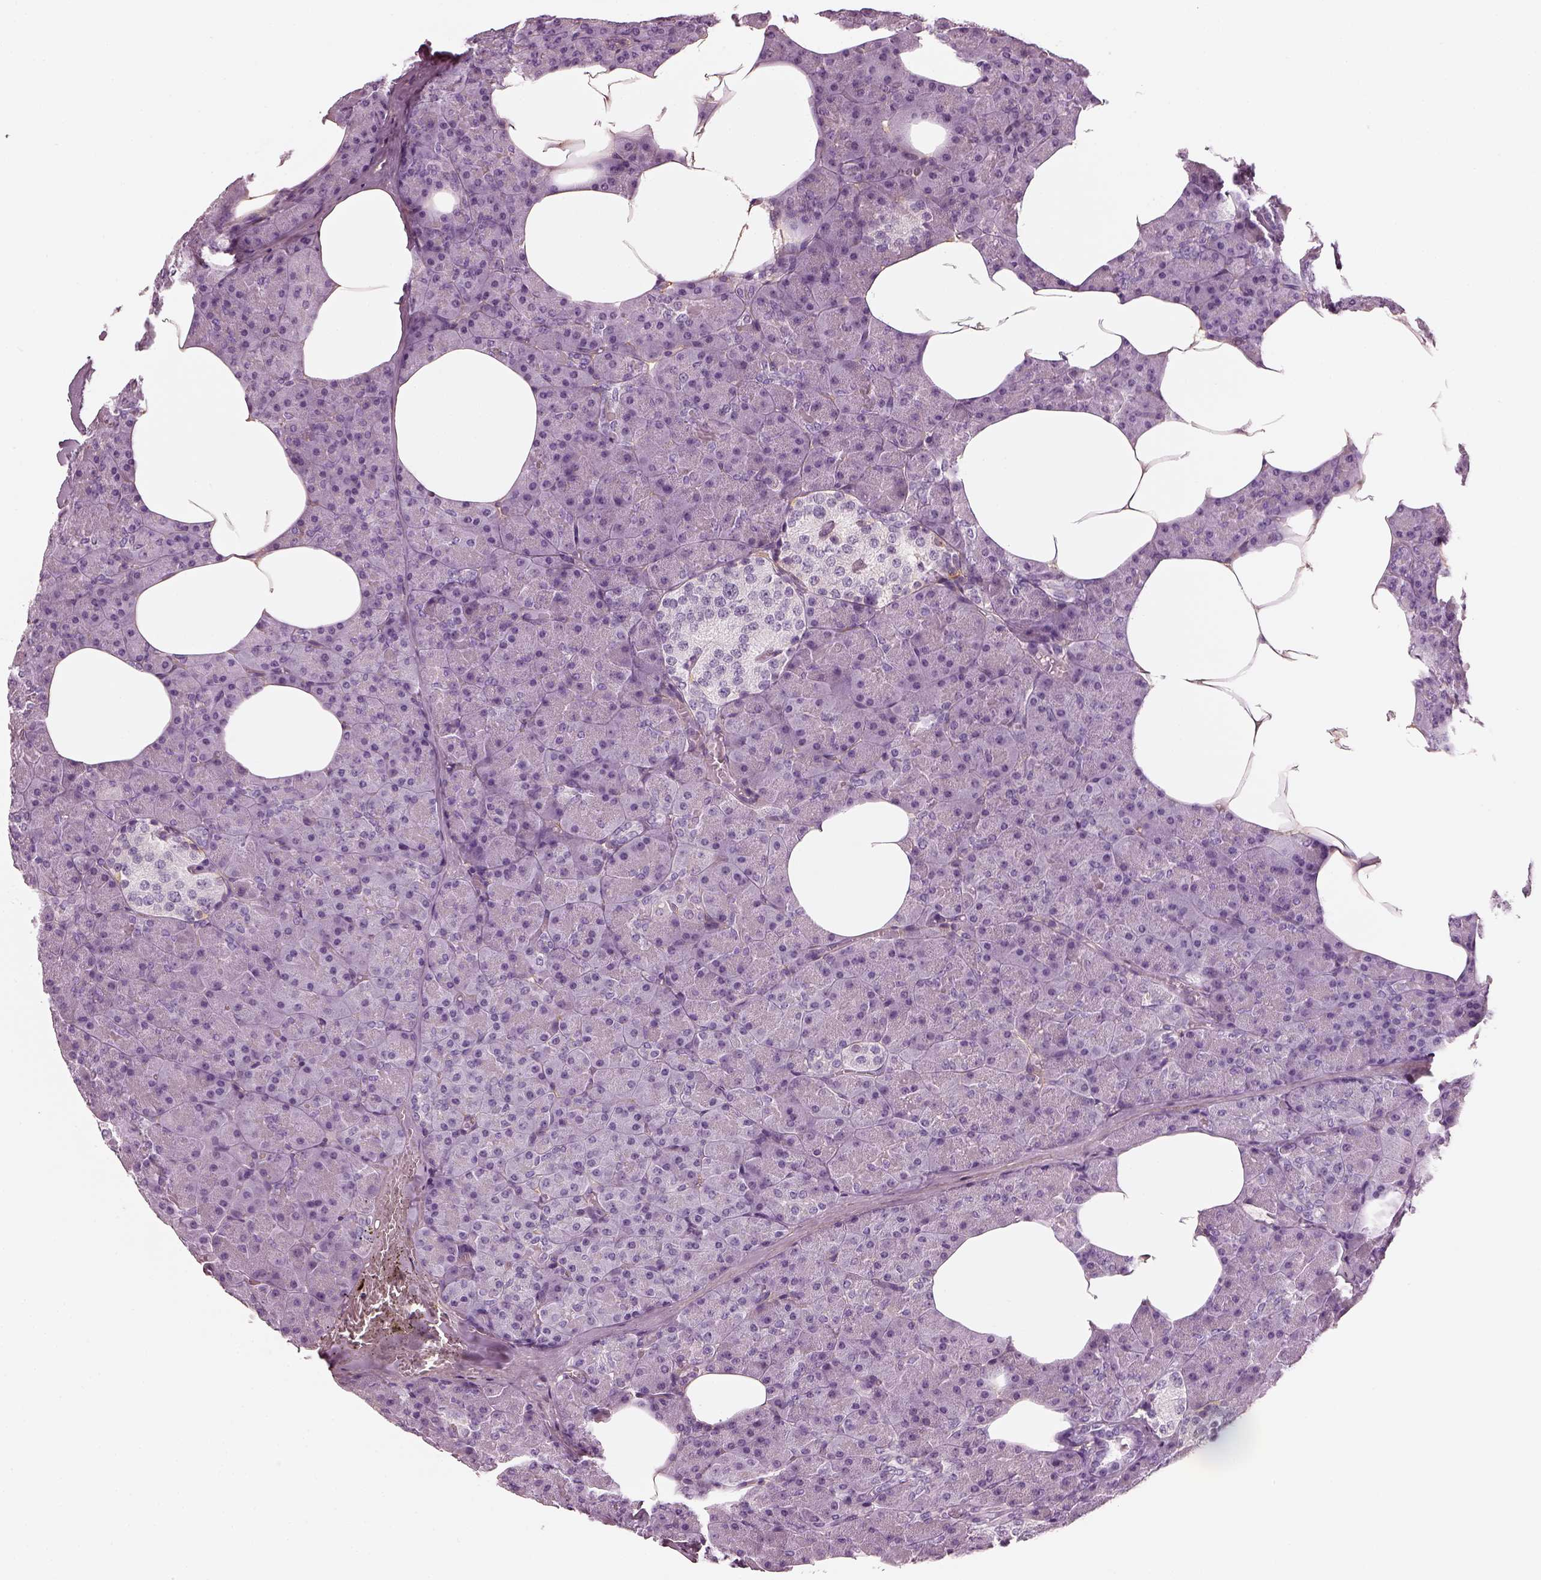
{"staining": {"intensity": "negative", "quantity": "none", "location": "none"}, "tissue": "pancreas", "cell_type": "Exocrine glandular cells", "image_type": "normal", "snomed": [{"axis": "morphology", "description": "Normal tissue, NOS"}, {"axis": "topography", "description": "Pancreas"}], "caption": "This is an IHC histopathology image of benign human pancreas. There is no staining in exocrine glandular cells.", "gene": "TRIM69", "patient": {"sex": "female", "age": 45}}